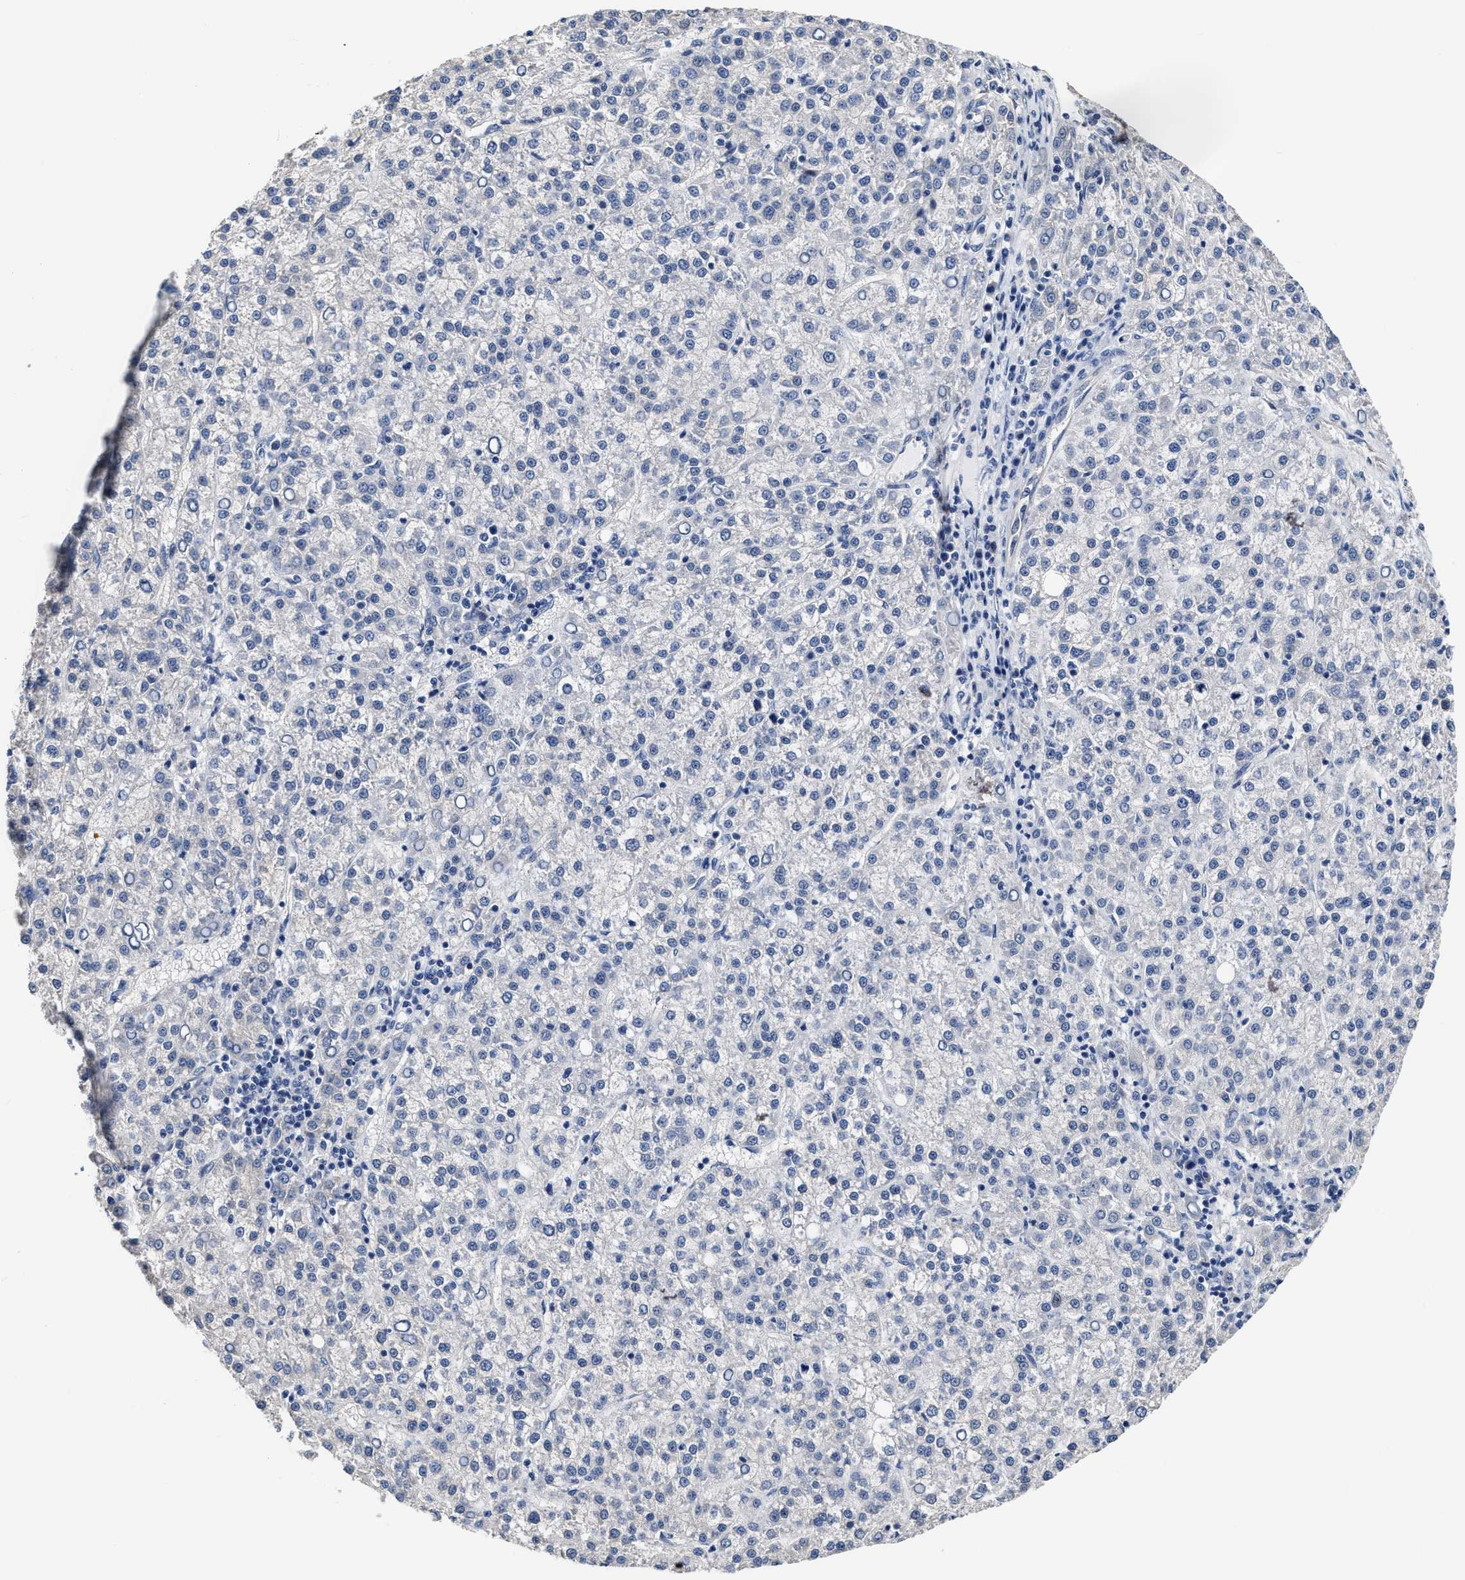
{"staining": {"intensity": "negative", "quantity": "none", "location": "none"}, "tissue": "liver cancer", "cell_type": "Tumor cells", "image_type": "cancer", "snomed": [{"axis": "morphology", "description": "Carcinoma, Hepatocellular, NOS"}, {"axis": "topography", "description": "Liver"}], "caption": "Tumor cells show no significant expression in liver hepatocellular carcinoma.", "gene": "C22orf42", "patient": {"sex": "female", "age": 58}}